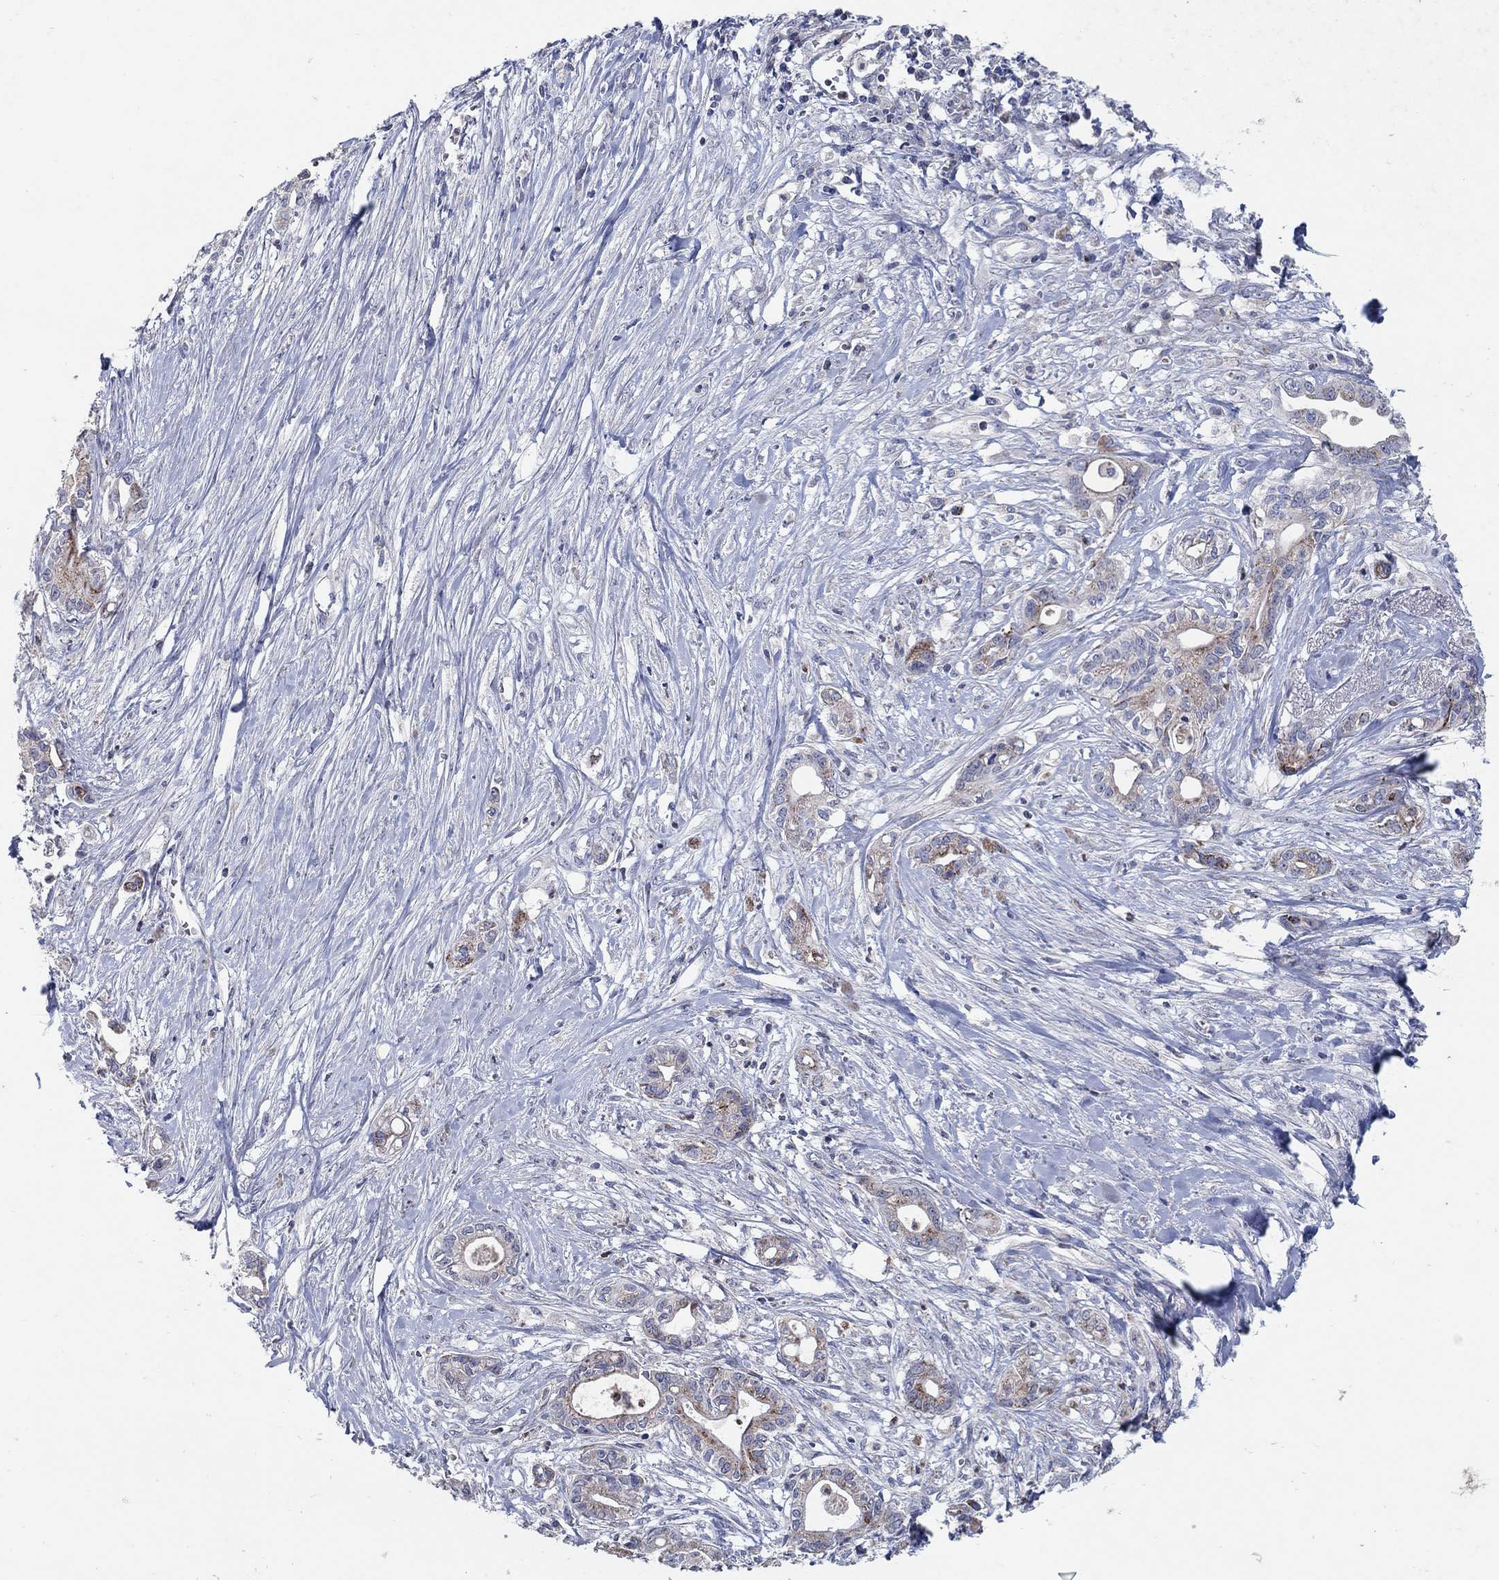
{"staining": {"intensity": "moderate", "quantity": "<25%", "location": "cytoplasmic/membranous"}, "tissue": "pancreatic cancer", "cell_type": "Tumor cells", "image_type": "cancer", "snomed": [{"axis": "morphology", "description": "Adenocarcinoma, NOS"}, {"axis": "topography", "description": "Pancreas"}], "caption": "Pancreatic adenocarcinoma stained for a protein demonstrates moderate cytoplasmic/membranous positivity in tumor cells. (Brightfield microscopy of DAB IHC at high magnification).", "gene": "HMX2", "patient": {"sex": "male", "age": 71}}